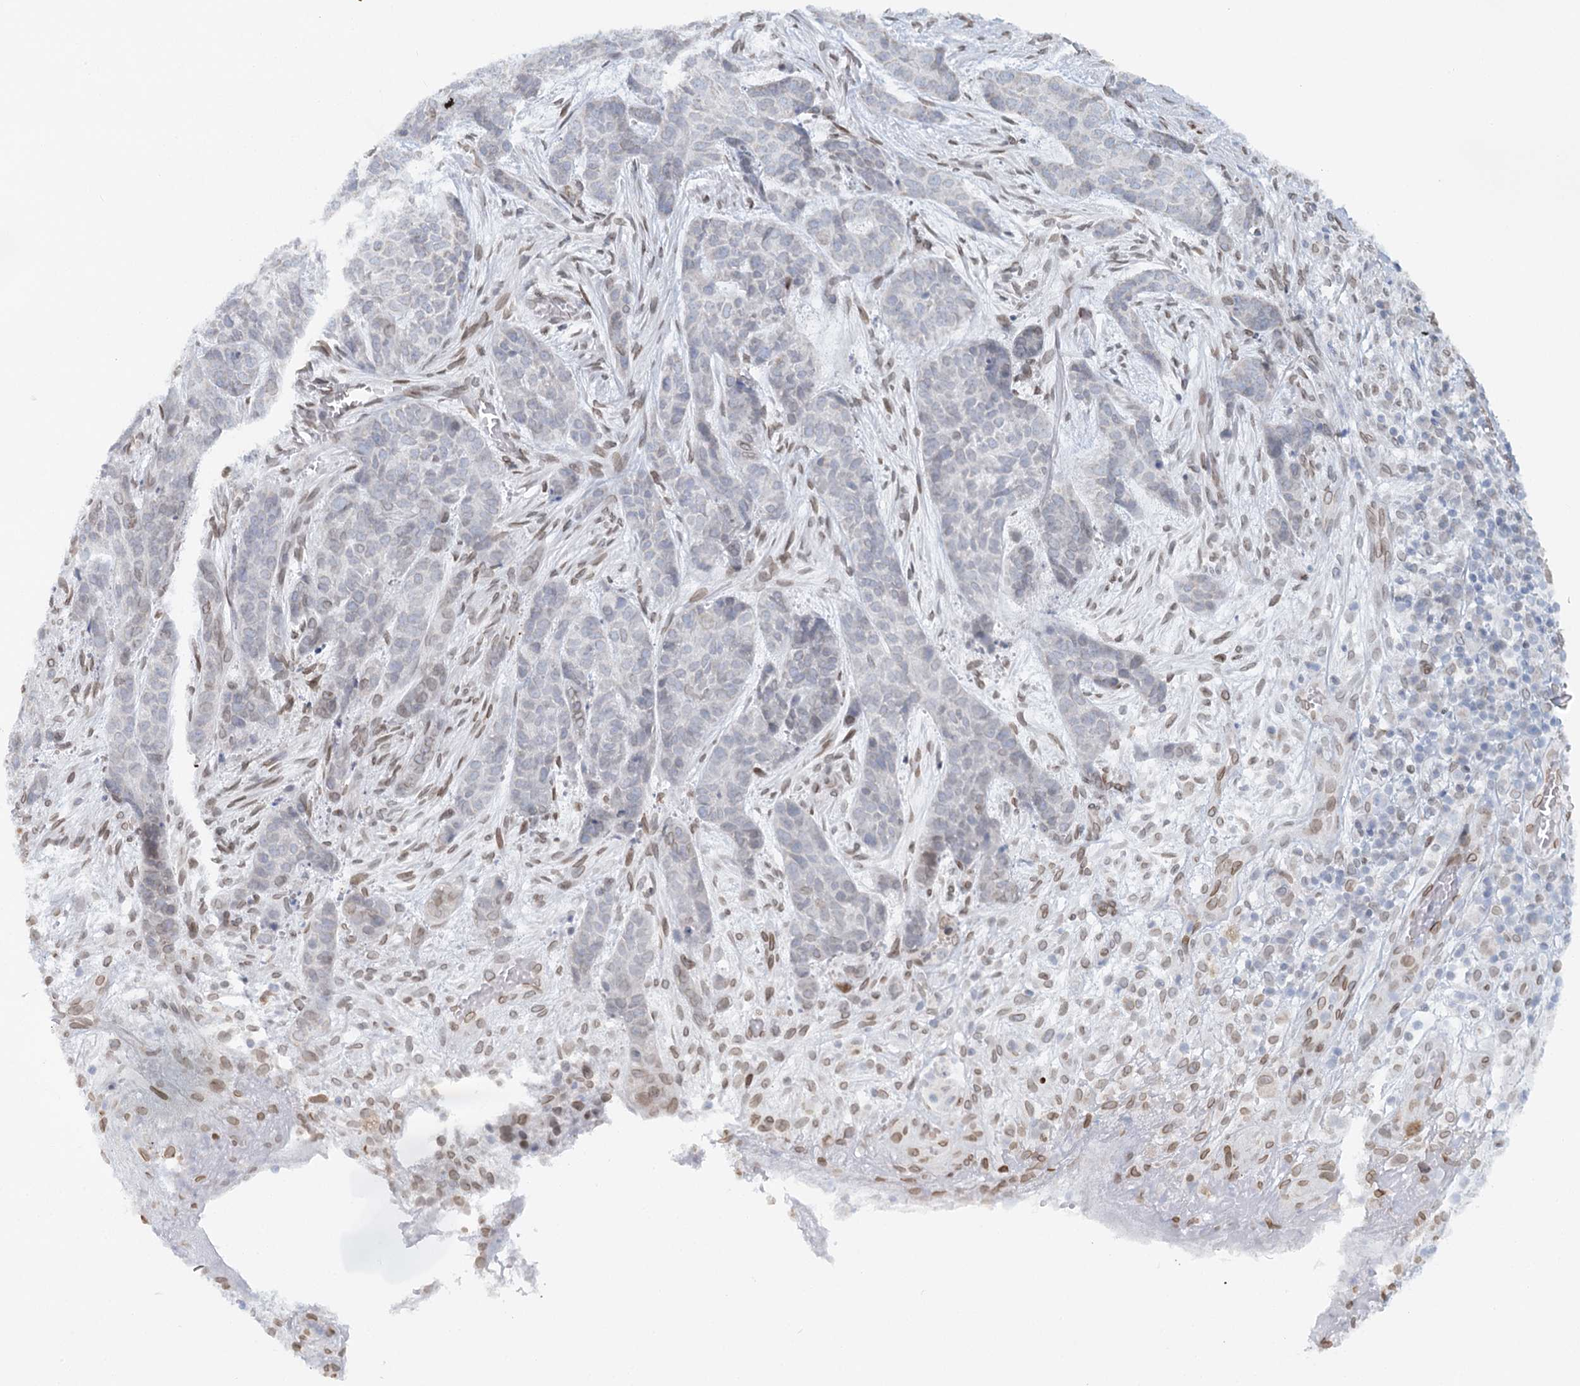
{"staining": {"intensity": "negative", "quantity": "none", "location": "none"}, "tissue": "skin cancer", "cell_type": "Tumor cells", "image_type": "cancer", "snomed": [{"axis": "morphology", "description": "Basal cell carcinoma"}, {"axis": "topography", "description": "Skin"}], "caption": "An IHC micrograph of skin cancer is shown. There is no staining in tumor cells of skin cancer.", "gene": "VWA5A", "patient": {"sex": "female", "age": 64}}